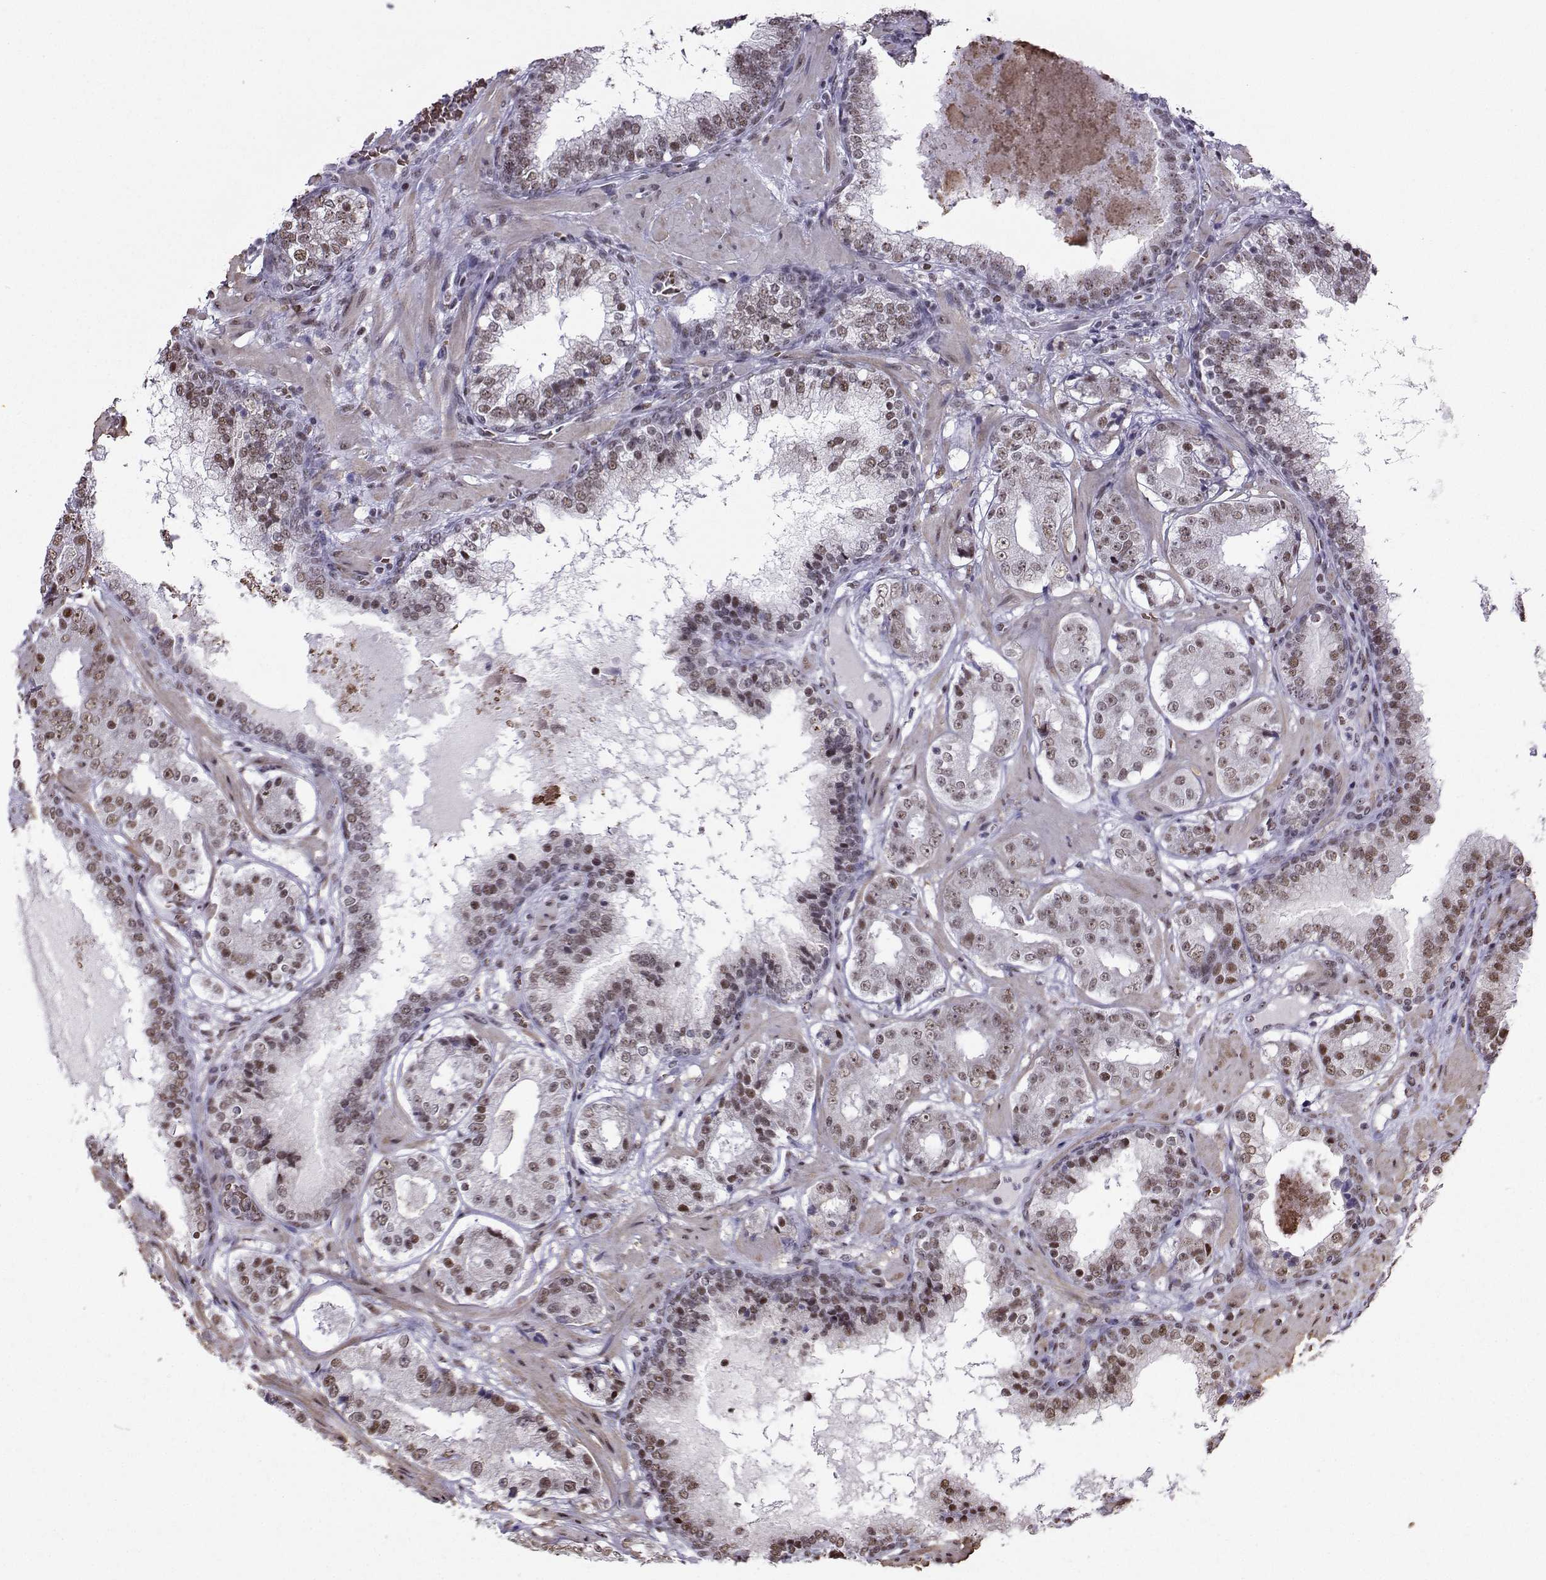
{"staining": {"intensity": "strong", "quantity": "<25%", "location": "nuclear"}, "tissue": "prostate cancer", "cell_type": "Tumor cells", "image_type": "cancer", "snomed": [{"axis": "morphology", "description": "Adenocarcinoma, Low grade"}, {"axis": "topography", "description": "Prostate"}], "caption": "Strong nuclear protein positivity is appreciated in about <25% of tumor cells in prostate cancer (adenocarcinoma (low-grade)).", "gene": "CCNK", "patient": {"sex": "male", "age": 60}}